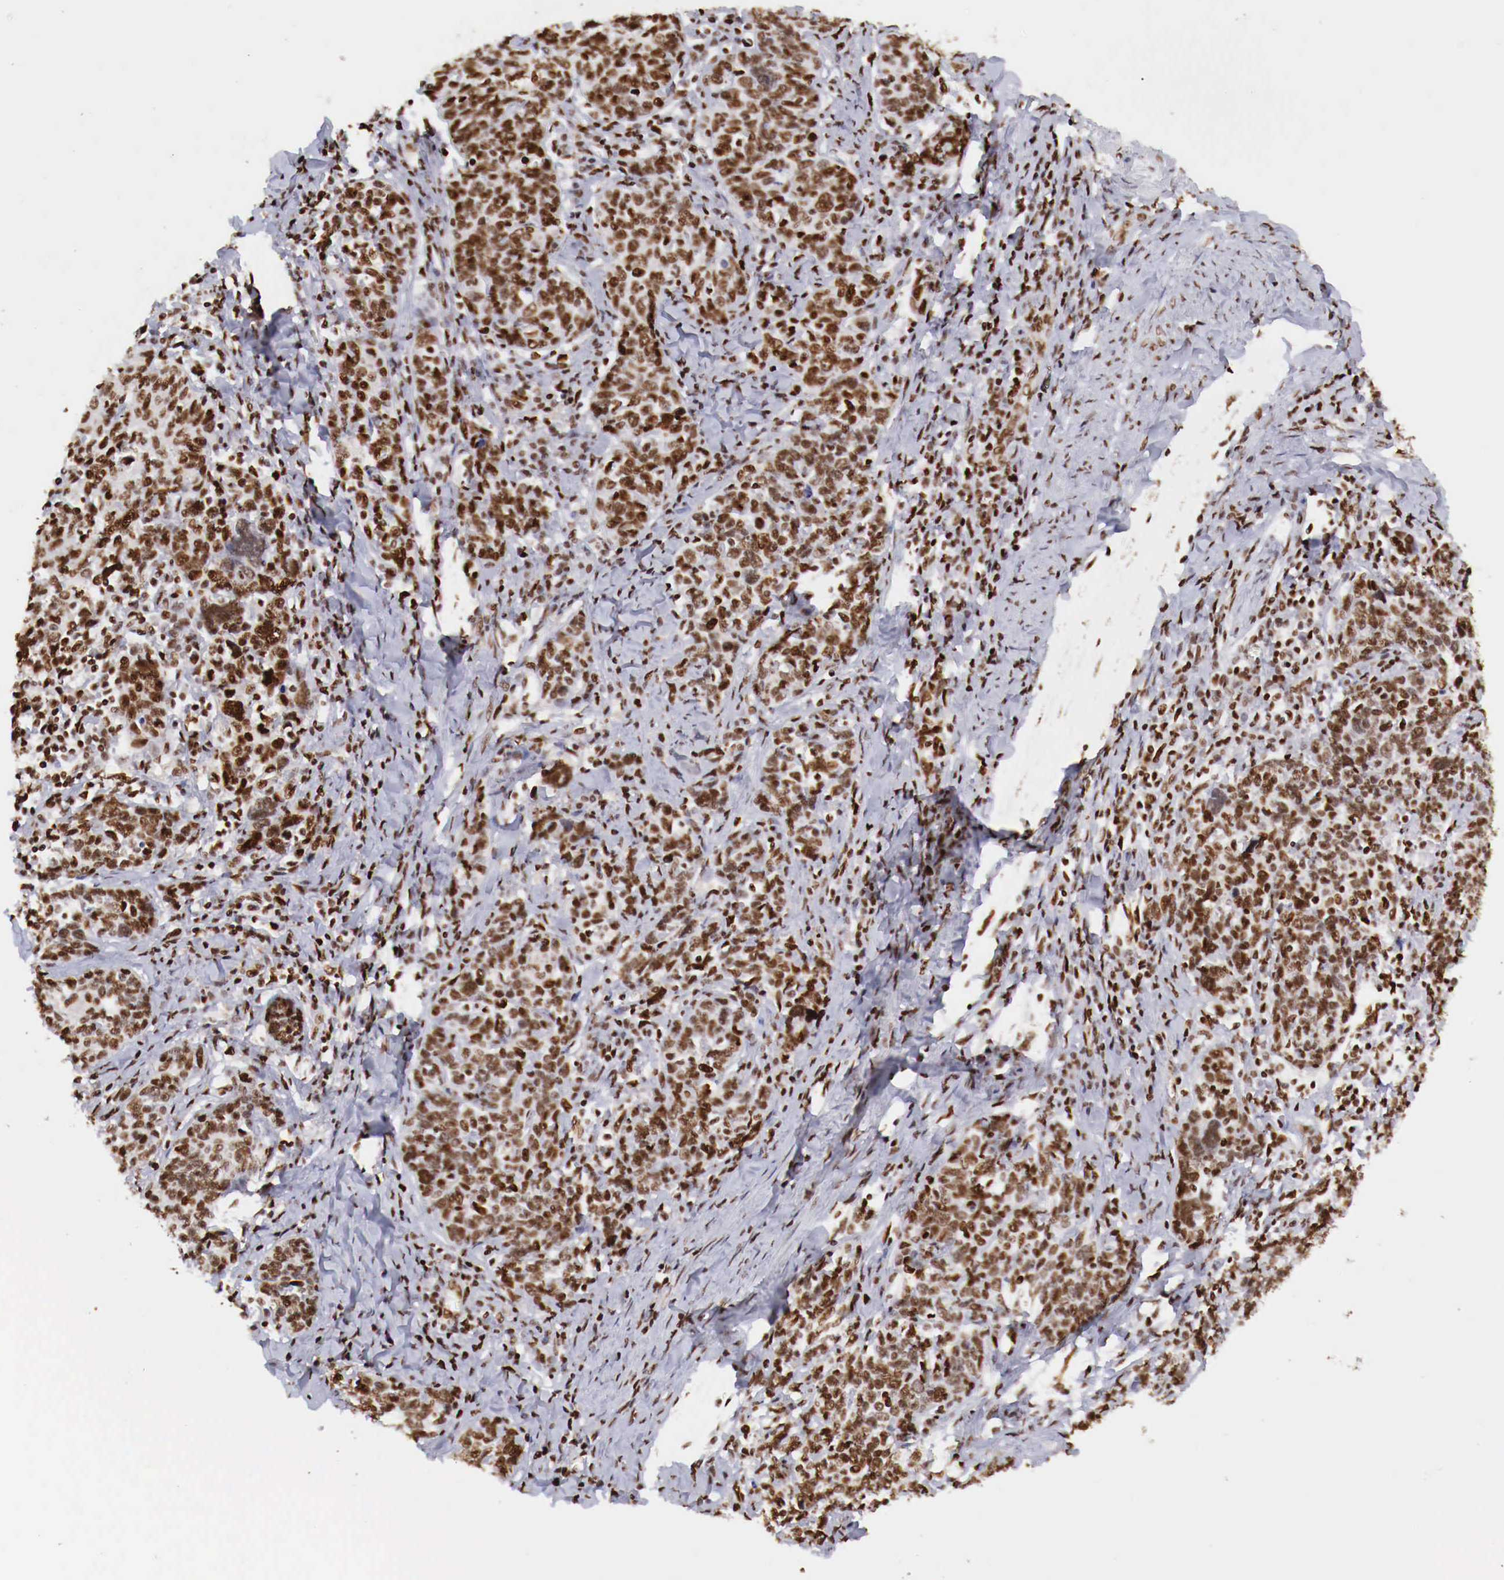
{"staining": {"intensity": "strong", "quantity": ">75%", "location": "nuclear"}, "tissue": "cervical cancer", "cell_type": "Tumor cells", "image_type": "cancer", "snomed": [{"axis": "morphology", "description": "Squamous cell carcinoma, NOS"}, {"axis": "topography", "description": "Cervix"}], "caption": "Immunohistochemical staining of human cervical squamous cell carcinoma demonstrates strong nuclear protein staining in approximately >75% of tumor cells.", "gene": "MAX", "patient": {"sex": "female", "age": 41}}